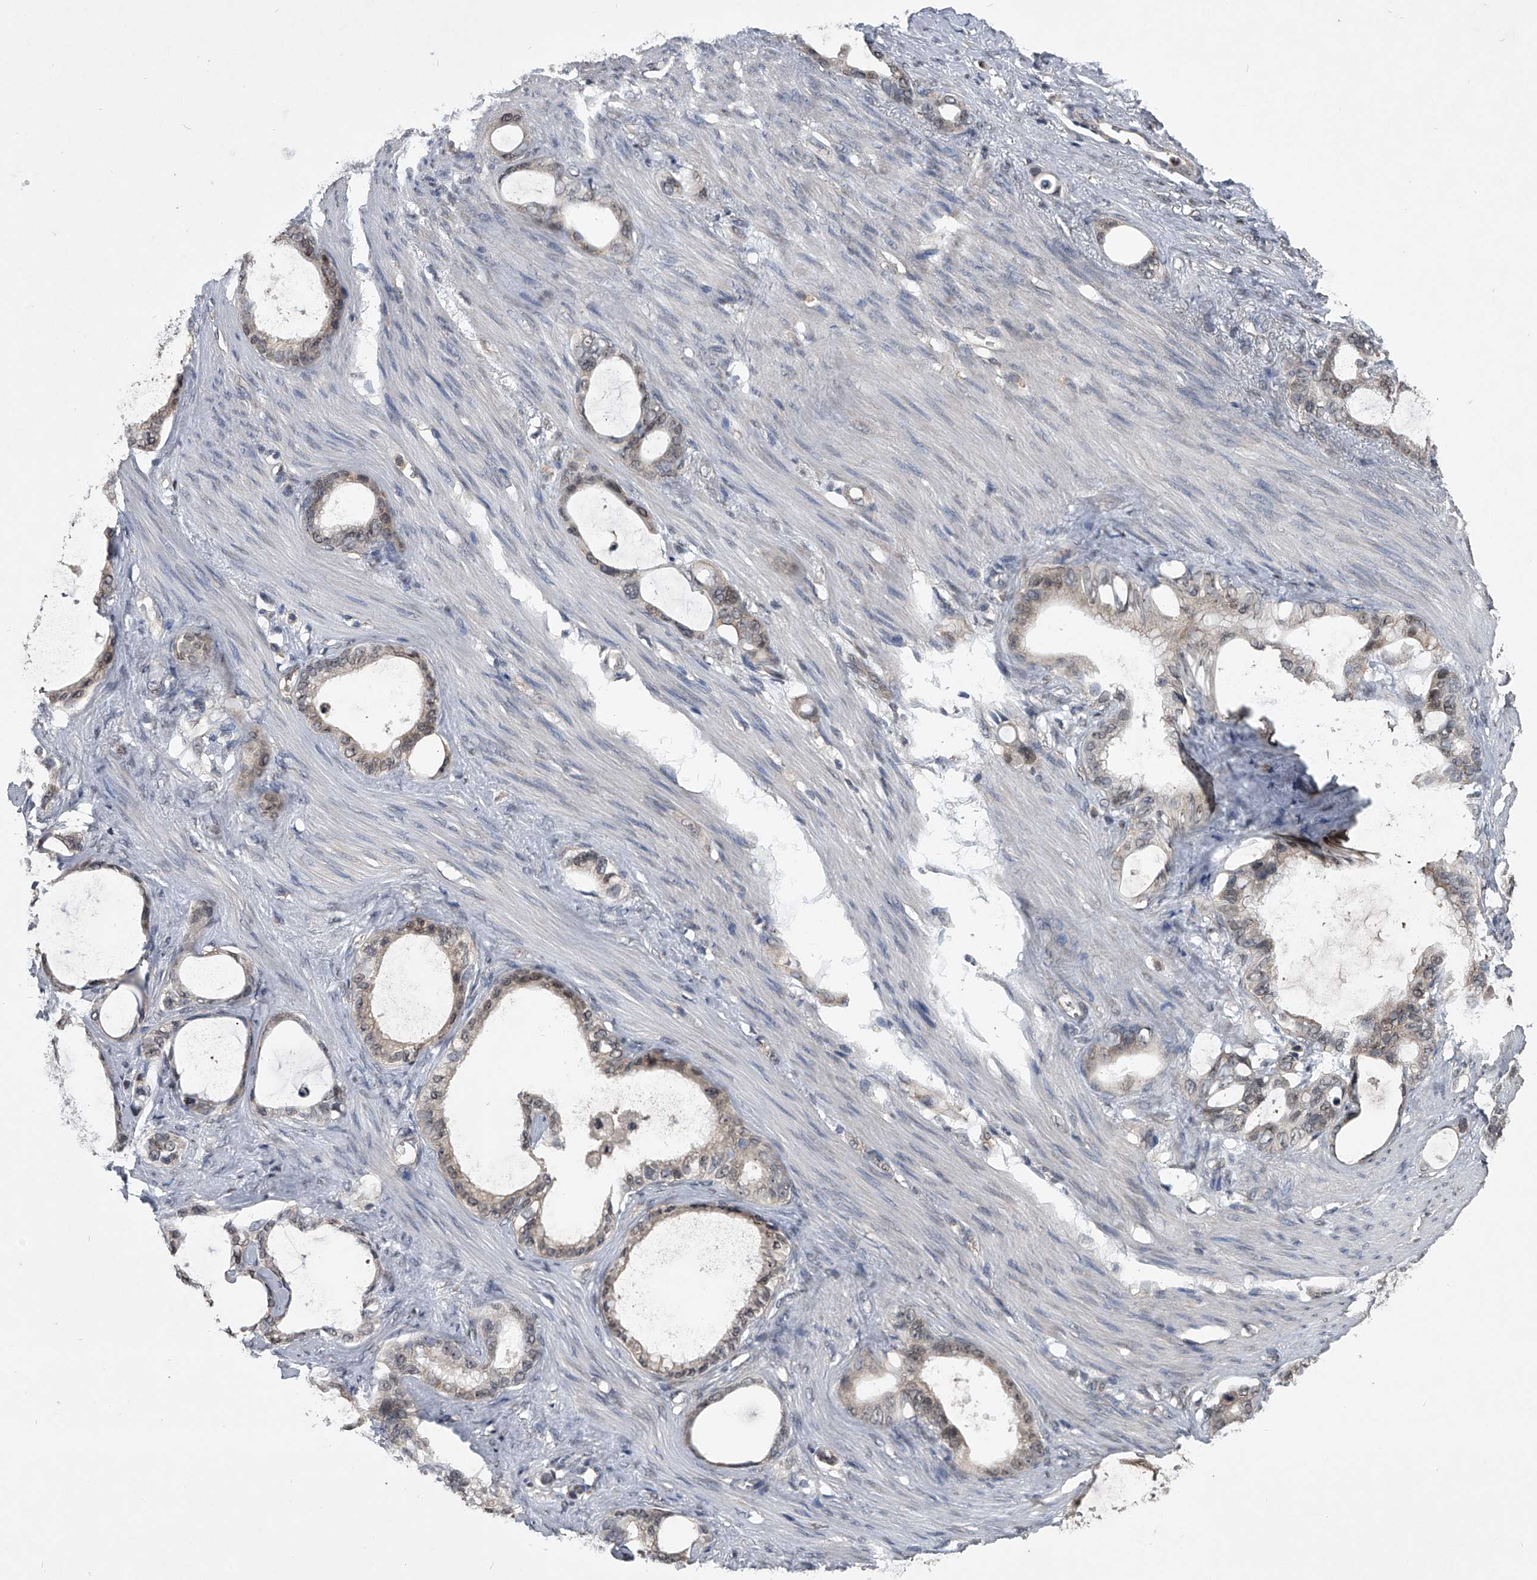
{"staining": {"intensity": "weak", "quantity": "25%-75%", "location": "cytoplasmic/membranous,nuclear"}, "tissue": "stomach cancer", "cell_type": "Tumor cells", "image_type": "cancer", "snomed": [{"axis": "morphology", "description": "Adenocarcinoma, NOS"}, {"axis": "topography", "description": "Stomach"}], "caption": "Protein staining exhibits weak cytoplasmic/membranous and nuclear positivity in approximately 25%-75% of tumor cells in stomach cancer (adenocarcinoma). (Brightfield microscopy of DAB IHC at high magnification).", "gene": "TSNAX", "patient": {"sex": "female", "age": 75}}